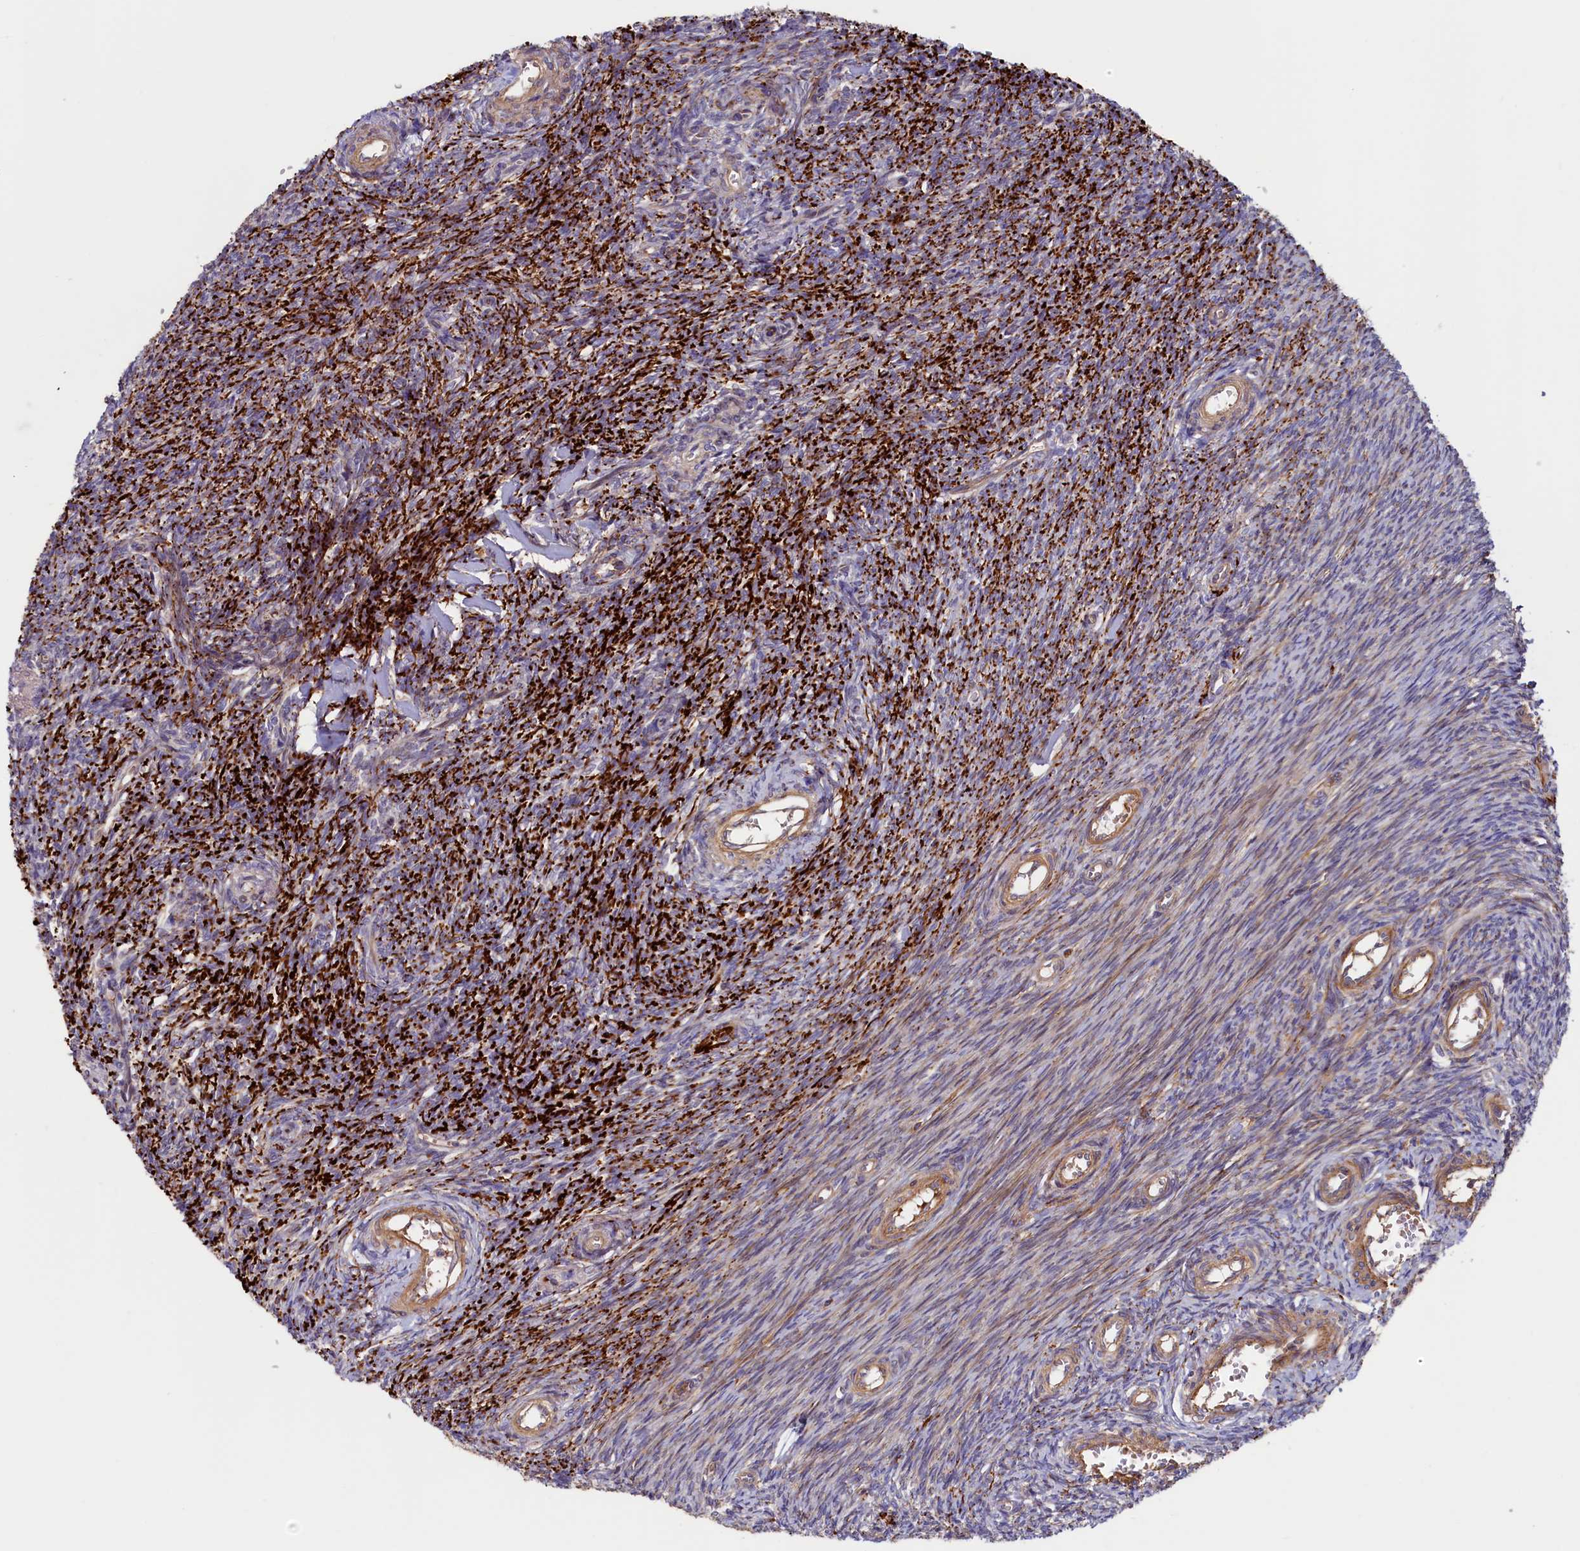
{"staining": {"intensity": "strong", "quantity": "25%-75%", "location": "cytoplasmic/membranous"}, "tissue": "ovary", "cell_type": "Ovarian stroma cells", "image_type": "normal", "snomed": [{"axis": "morphology", "description": "Normal tissue, NOS"}, {"axis": "topography", "description": "Ovary"}], "caption": "Unremarkable ovary was stained to show a protein in brown. There is high levels of strong cytoplasmic/membranous staining in approximately 25%-75% of ovarian stroma cells.", "gene": "DUOXA1", "patient": {"sex": "female", "age": 44}}